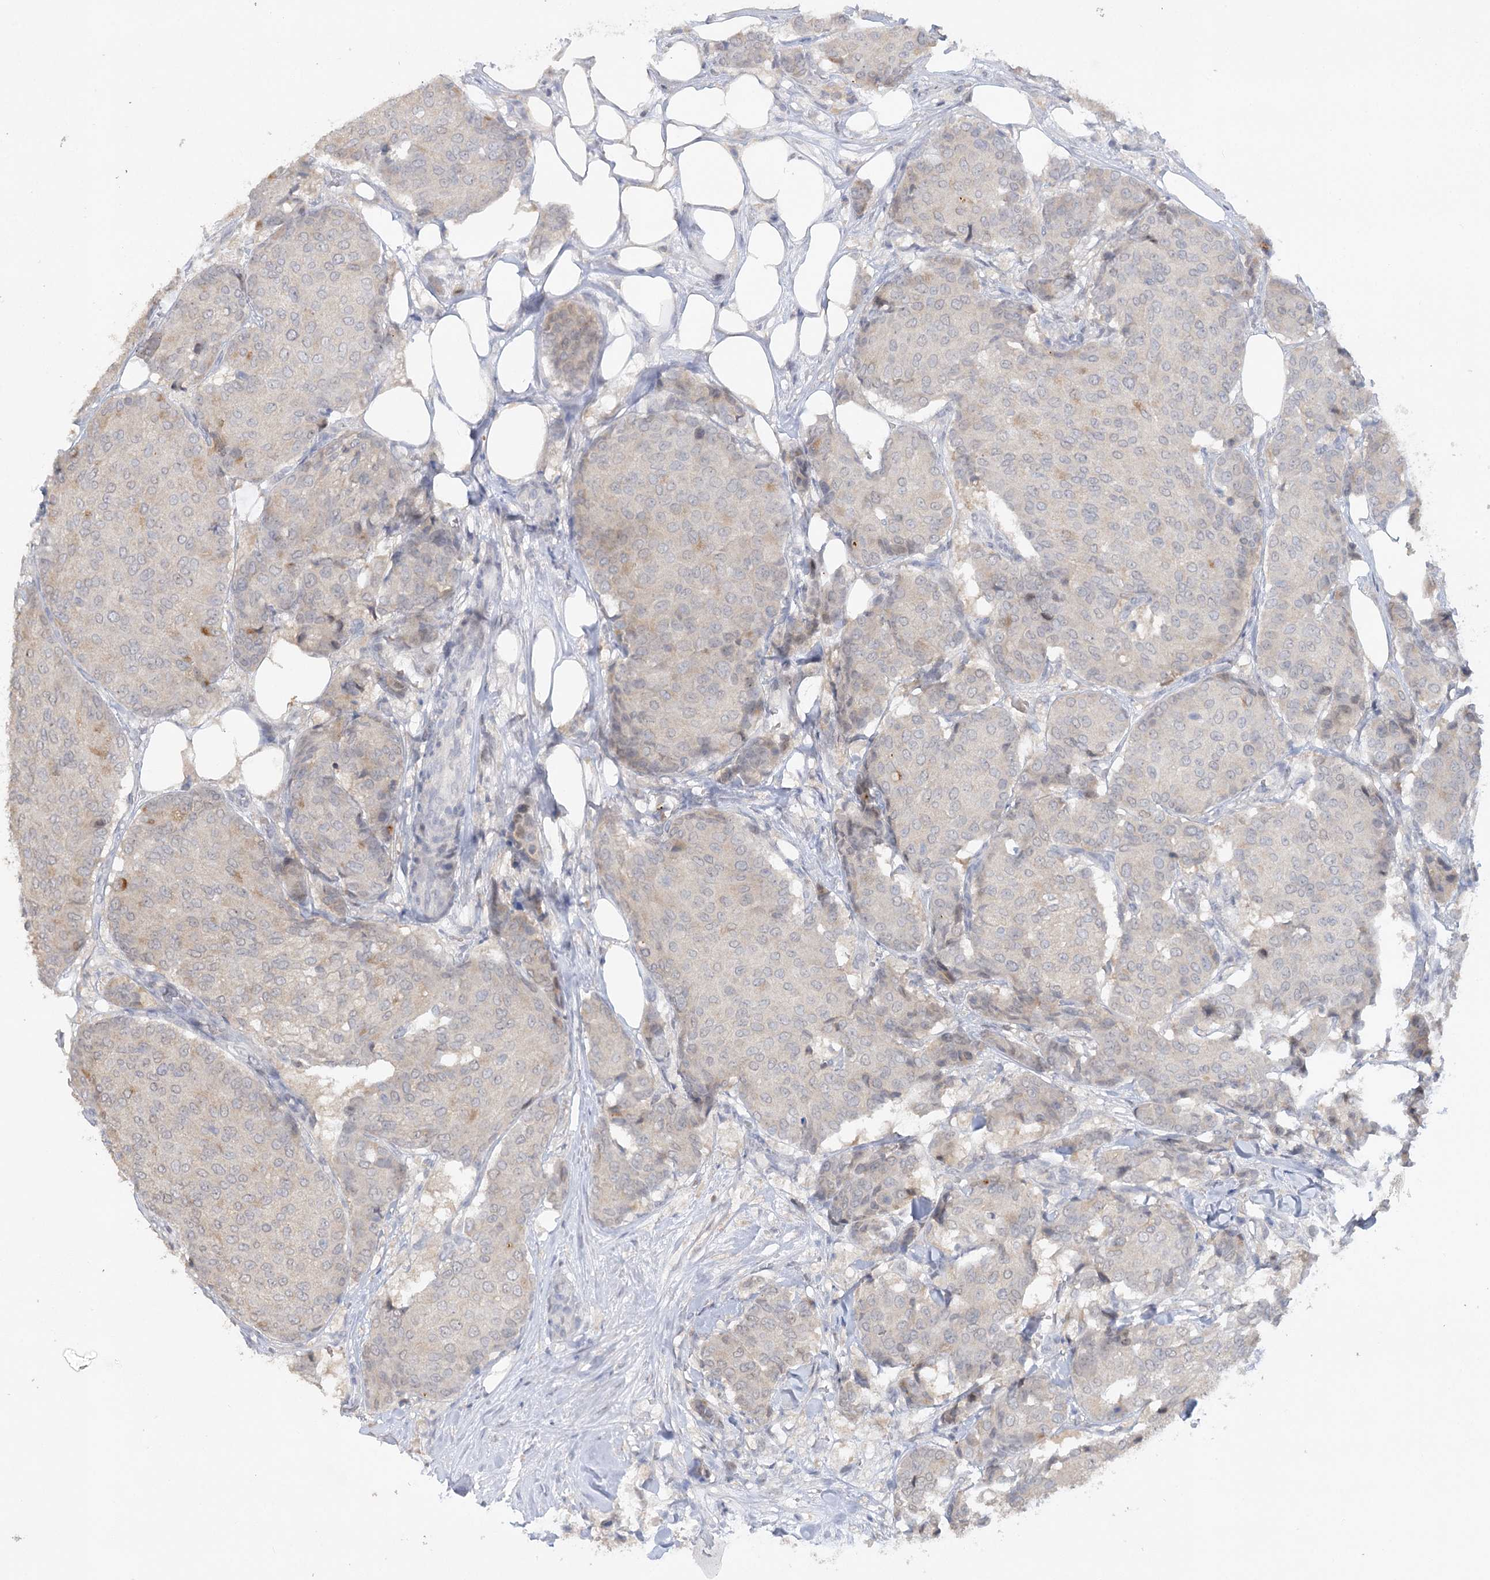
{"staining": {"intensity": "negative", "quantity": "none", "location": "none"}, "tissue": "breast cancer", "cell_type": "Tumor cells", "image_type": "cancer", "snomed": [{"axis": "morphology", "description": "Duct carcinoma"}, {"axis": "topography", "description": "Breast"}], "caption": "The image displays no staining of tumor cells in breast intraductal carcinoma. (DAB immunohistochemistry (IHC) with hematoxylin counter stain).", "gene": "TRAF3IP1", "patient": {"sex": "female", "age": 75}}